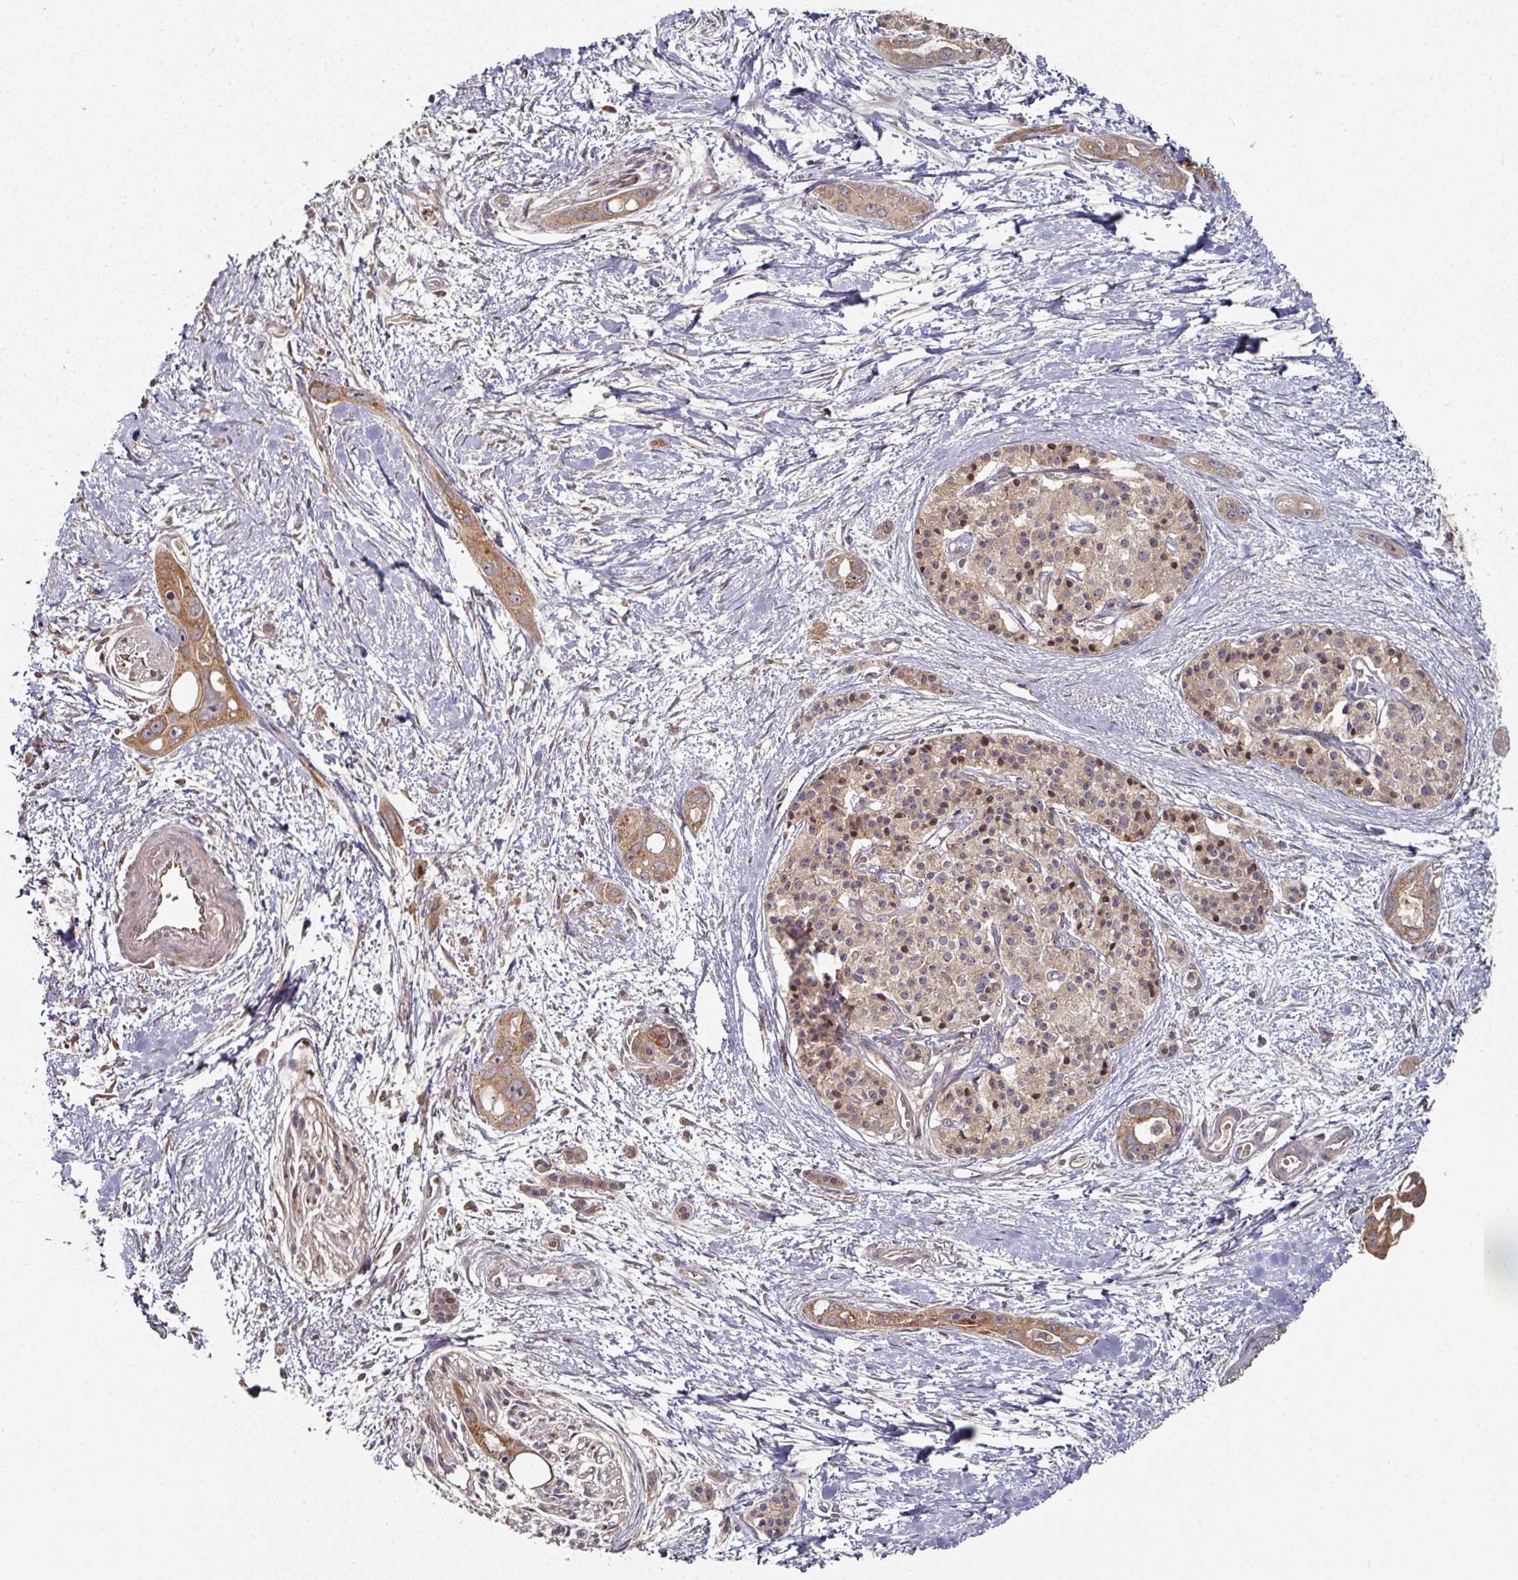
{"staining": {"intensity": "moderate", "quantity": ">75%", "location": "cytoplasmic/membranous"}, "tissue": "pancreatic cancer", "cell_type": "Tumor cells", "image_type": "cancer", "snomed": [{"axis": "morphology", "description": "Adenocarcinoma, NOS"}, {"axis": "topography", "description": "Pancreas"}], "caption": "Pancreatic cancer tissue demonstrates moderate cytoplasmic/membranous staining in about >75% of tumor cells Using DAB (brown) and hematoxylin (blue) stains, captured at high magnification using brightfield microscopy.", "gene": "DNAJC7", "patient": {"sex": "female", "age": 50}}